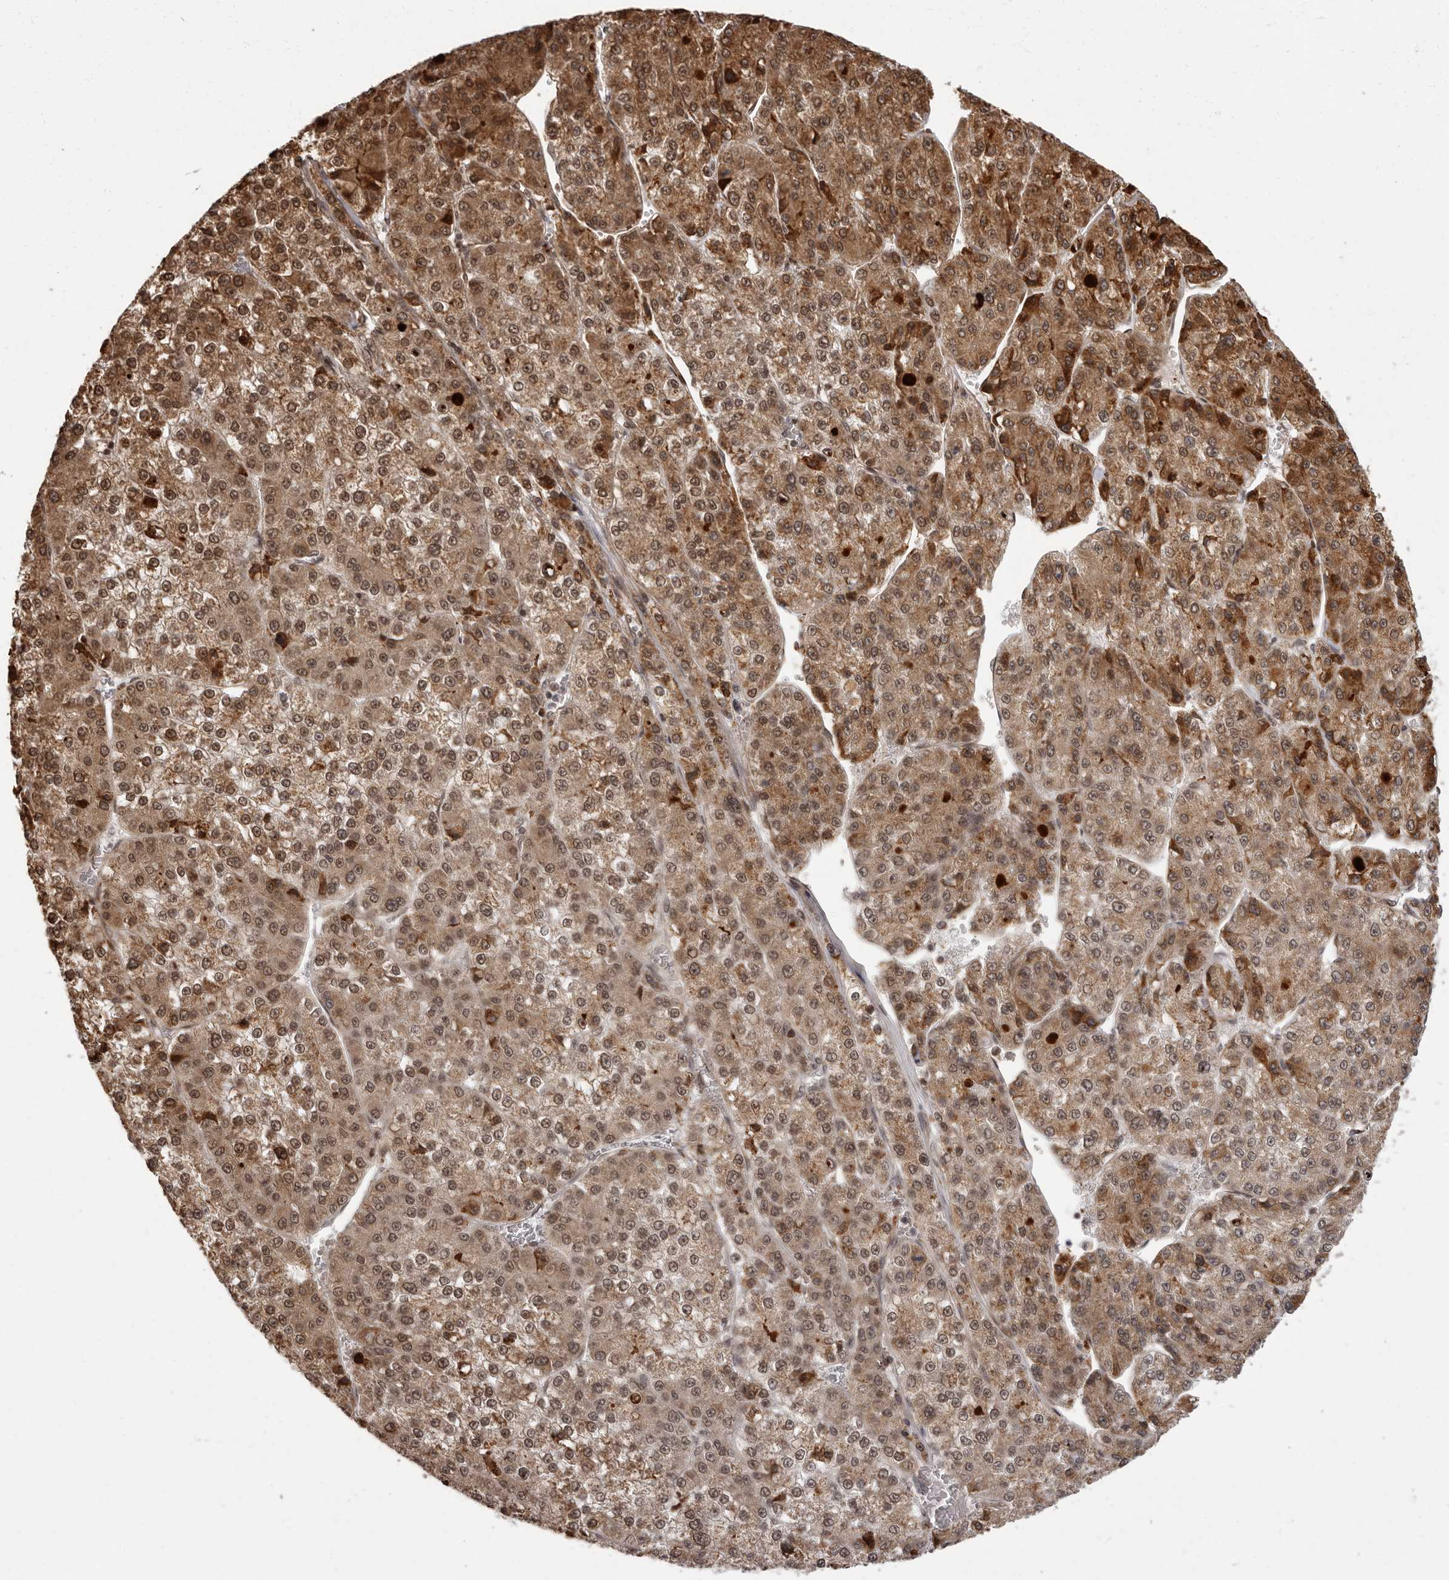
{"staining": {"intensity": "moderate", "quantity": ">75%", "location": "cytoplasmic/membranous,nuclear"}, "tissue": "liver cancer", "cell_type": "Tumor cells", "image_type": "cancer", "snomed": [{"axis": "morphology", "description": "Carcinoma, Hepatocellular, NOS"}, {"axis": "topography", "description": "Liver"}], "caption": "Immunohistochemical staining of hepatocellular carcinoma (liver) reveals medium levels of moderate cytoplasmic/membranous and nuclear protein positivity in approximately >75% of tumor cells.", "gene": "IL32", "patient": {"sex": "female", "age": 73}}